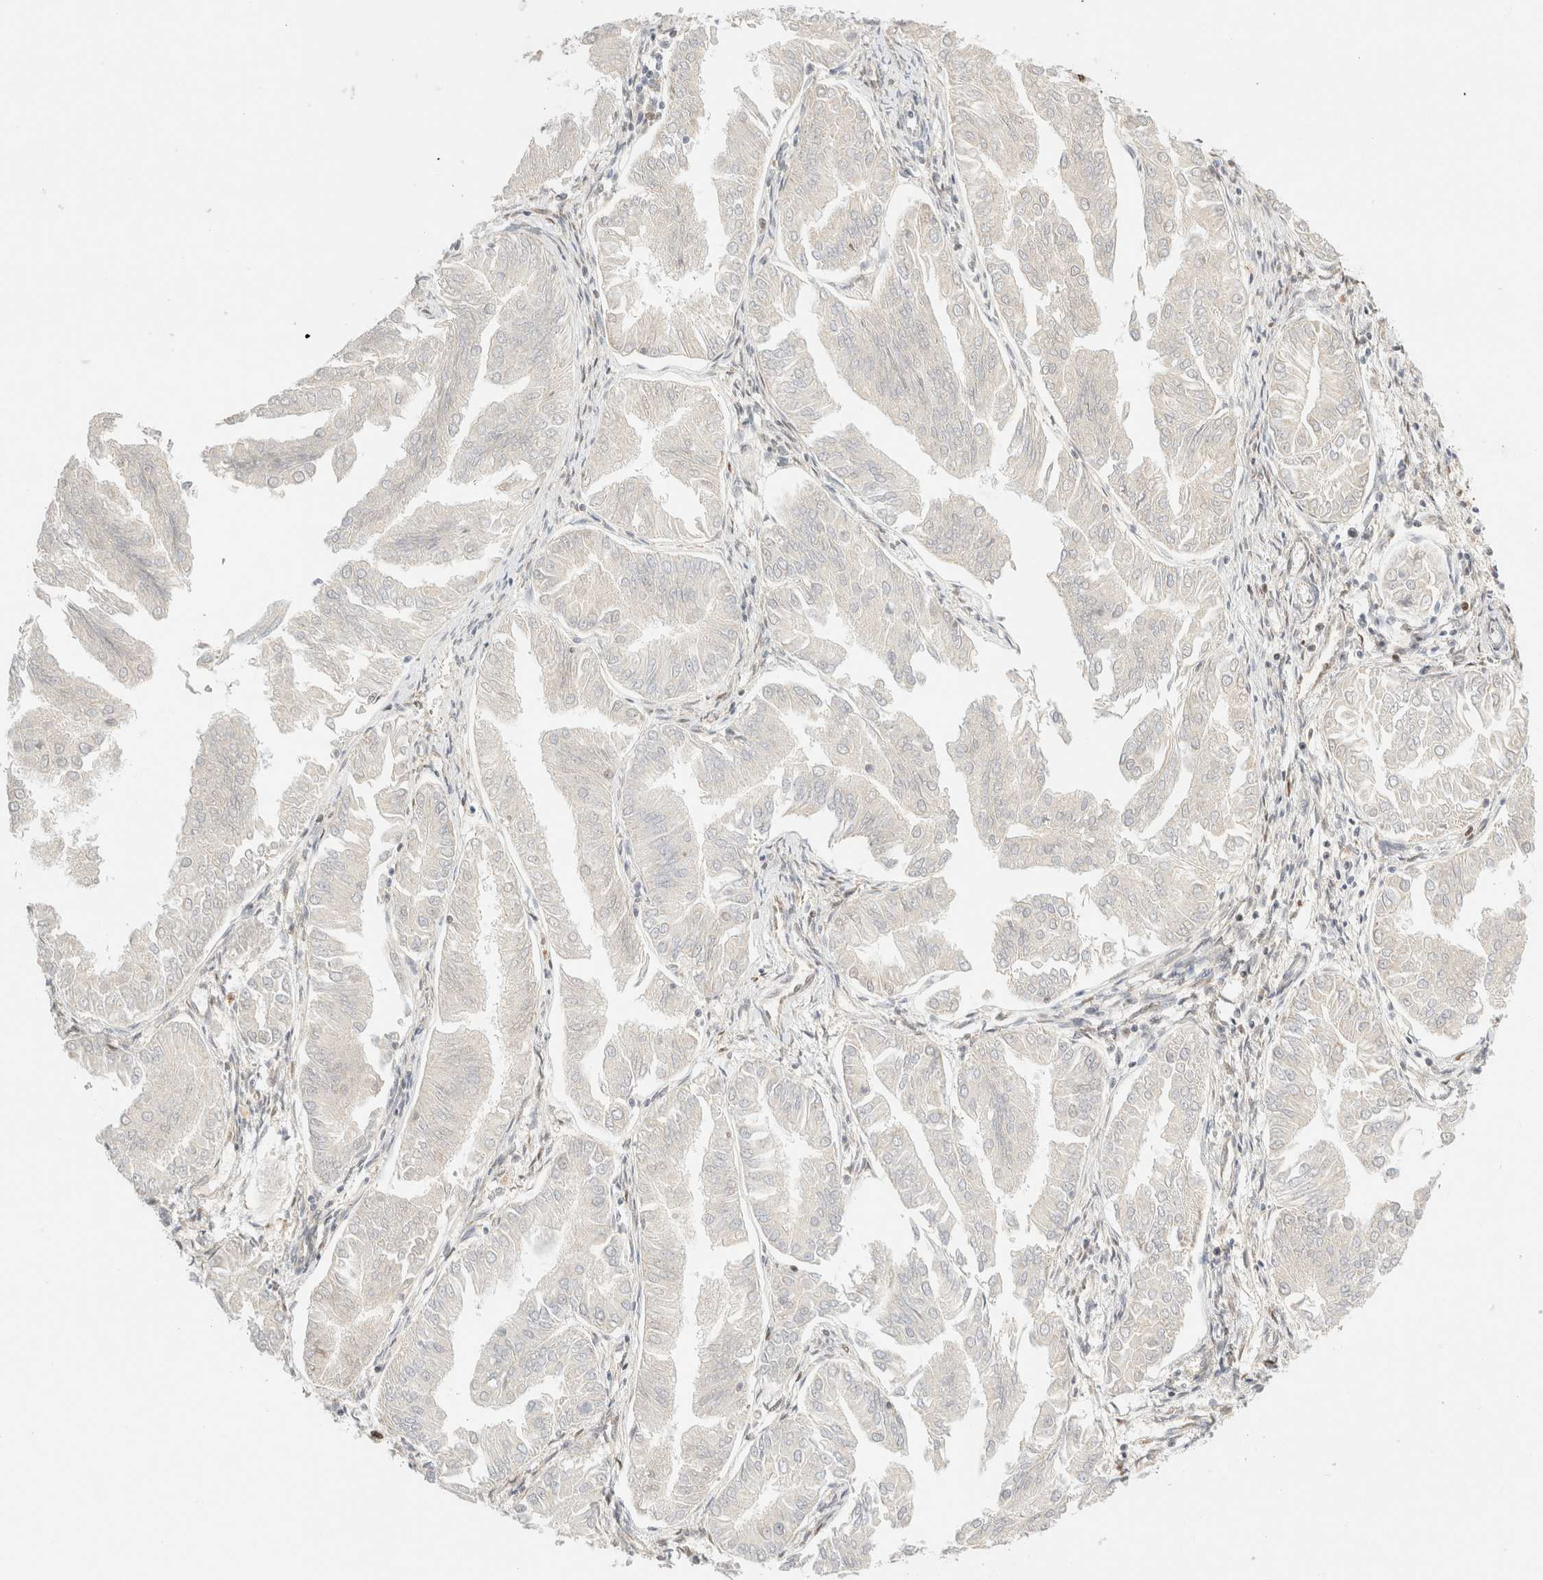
{"staining": {"intensity": "negative", "quantity": "none", "location": "none"}, "tissue": "endometrial cancer", "cell_type": "Tumor cells", "image_type": "cancer", "snomed": [{"axis": "morphology", "description": "Adenocarcinoma, NOS"}, {"axis": "topography", "description": "Endometrium"}], "caption": "Tumor cells show no significant protein positivity in endometrial cancer.", "gene": "DDB2", "patient": {"sex": "female", "age": 53}}